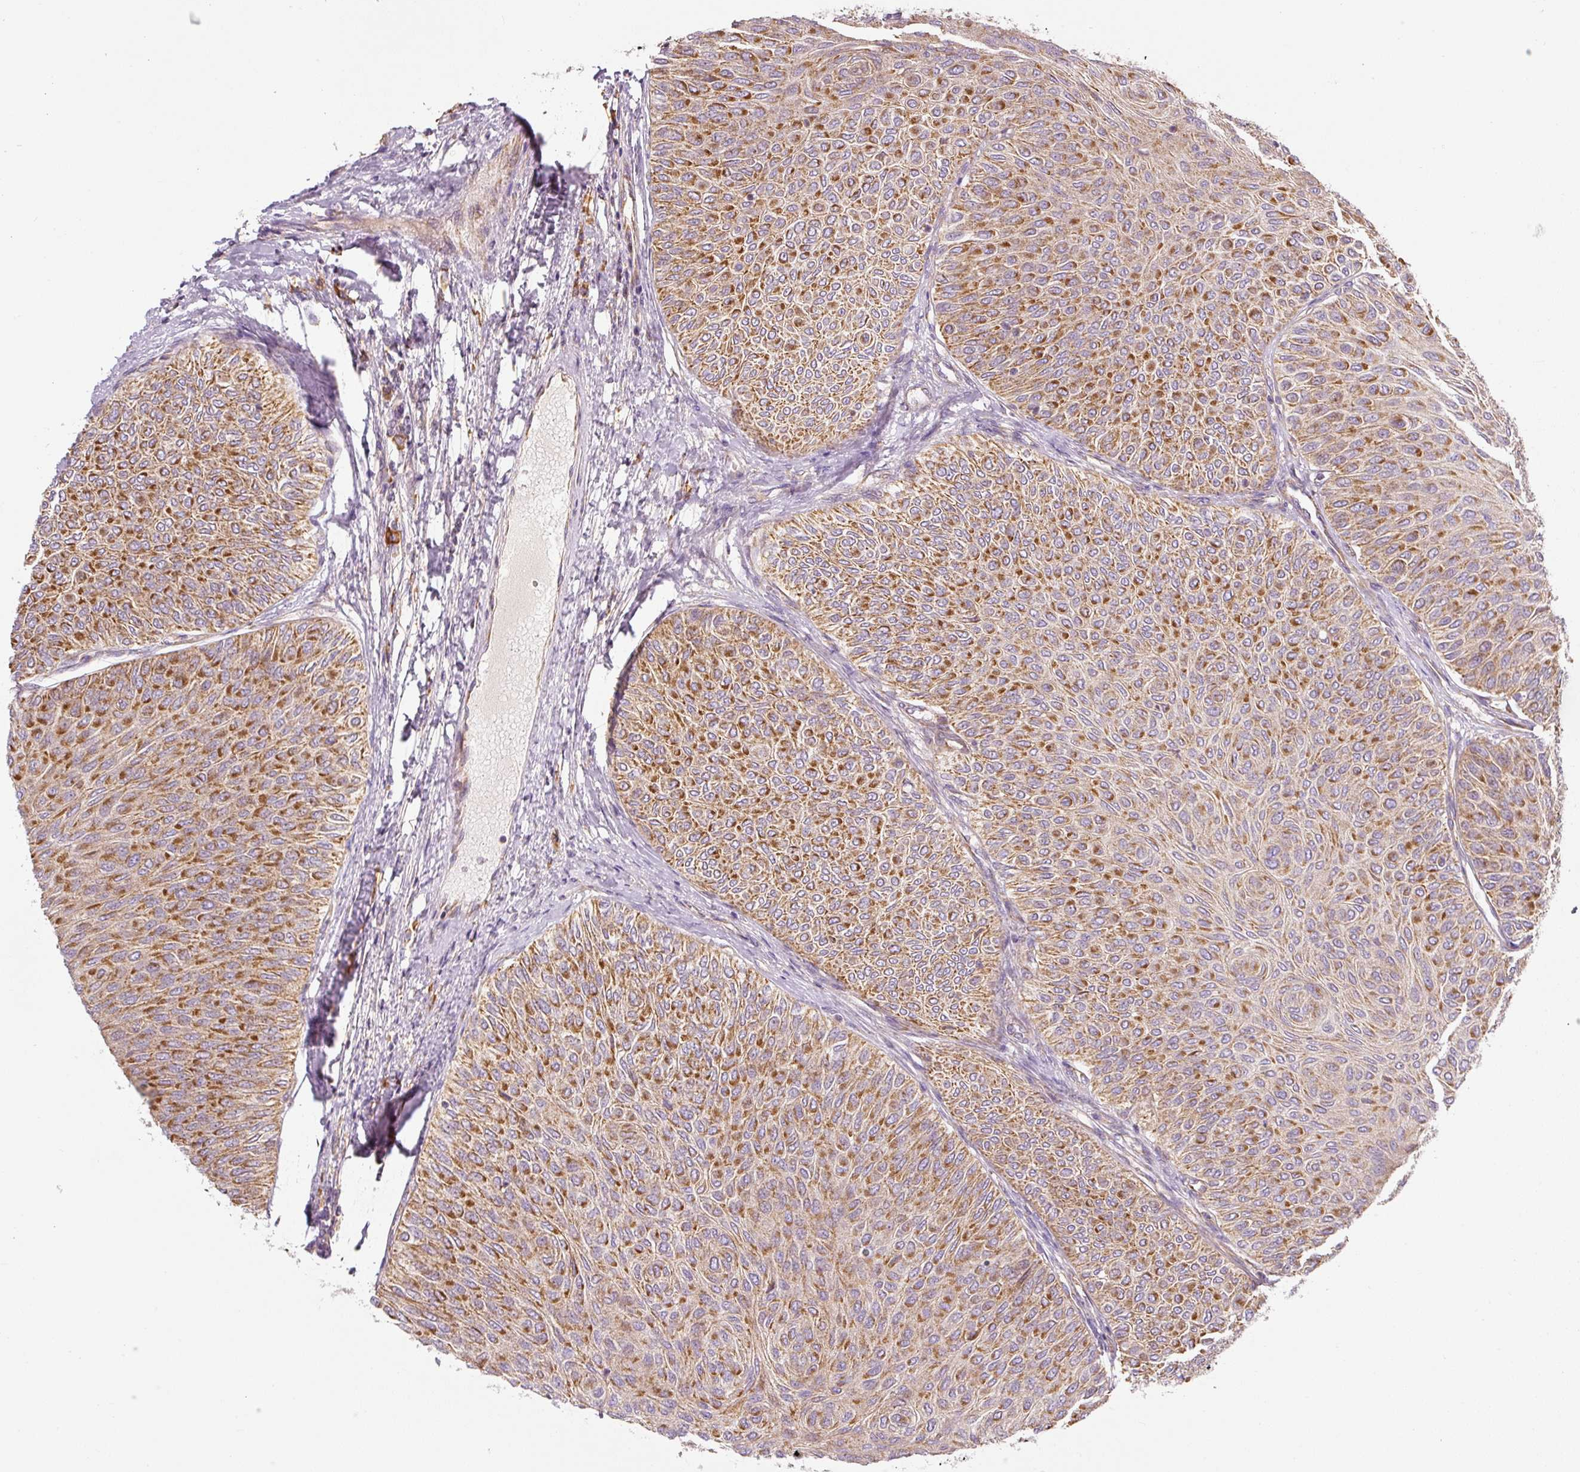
{"staining": {"intensity": "moderate", "quantity": ">75%", "location": "cytoplasmic/membranous"}, "tissue": "urothelial cancer", "cell_type": "Tumor cells", "image_type": "cancer", "snomed": [{"axis": "morphology", "description": "Urothelial carcinoma, Low grade"}, {"axis": "topography", "description": "Urinary bladder"}], "caption": "Immunohistochemistry of urothelial cancer reveals medium levels of moderate cytoplasmic/membranous staining in approximately >75% of tumor cells.", "gene": "MORN4", "patient": {"sex": "male", "age": 78}}